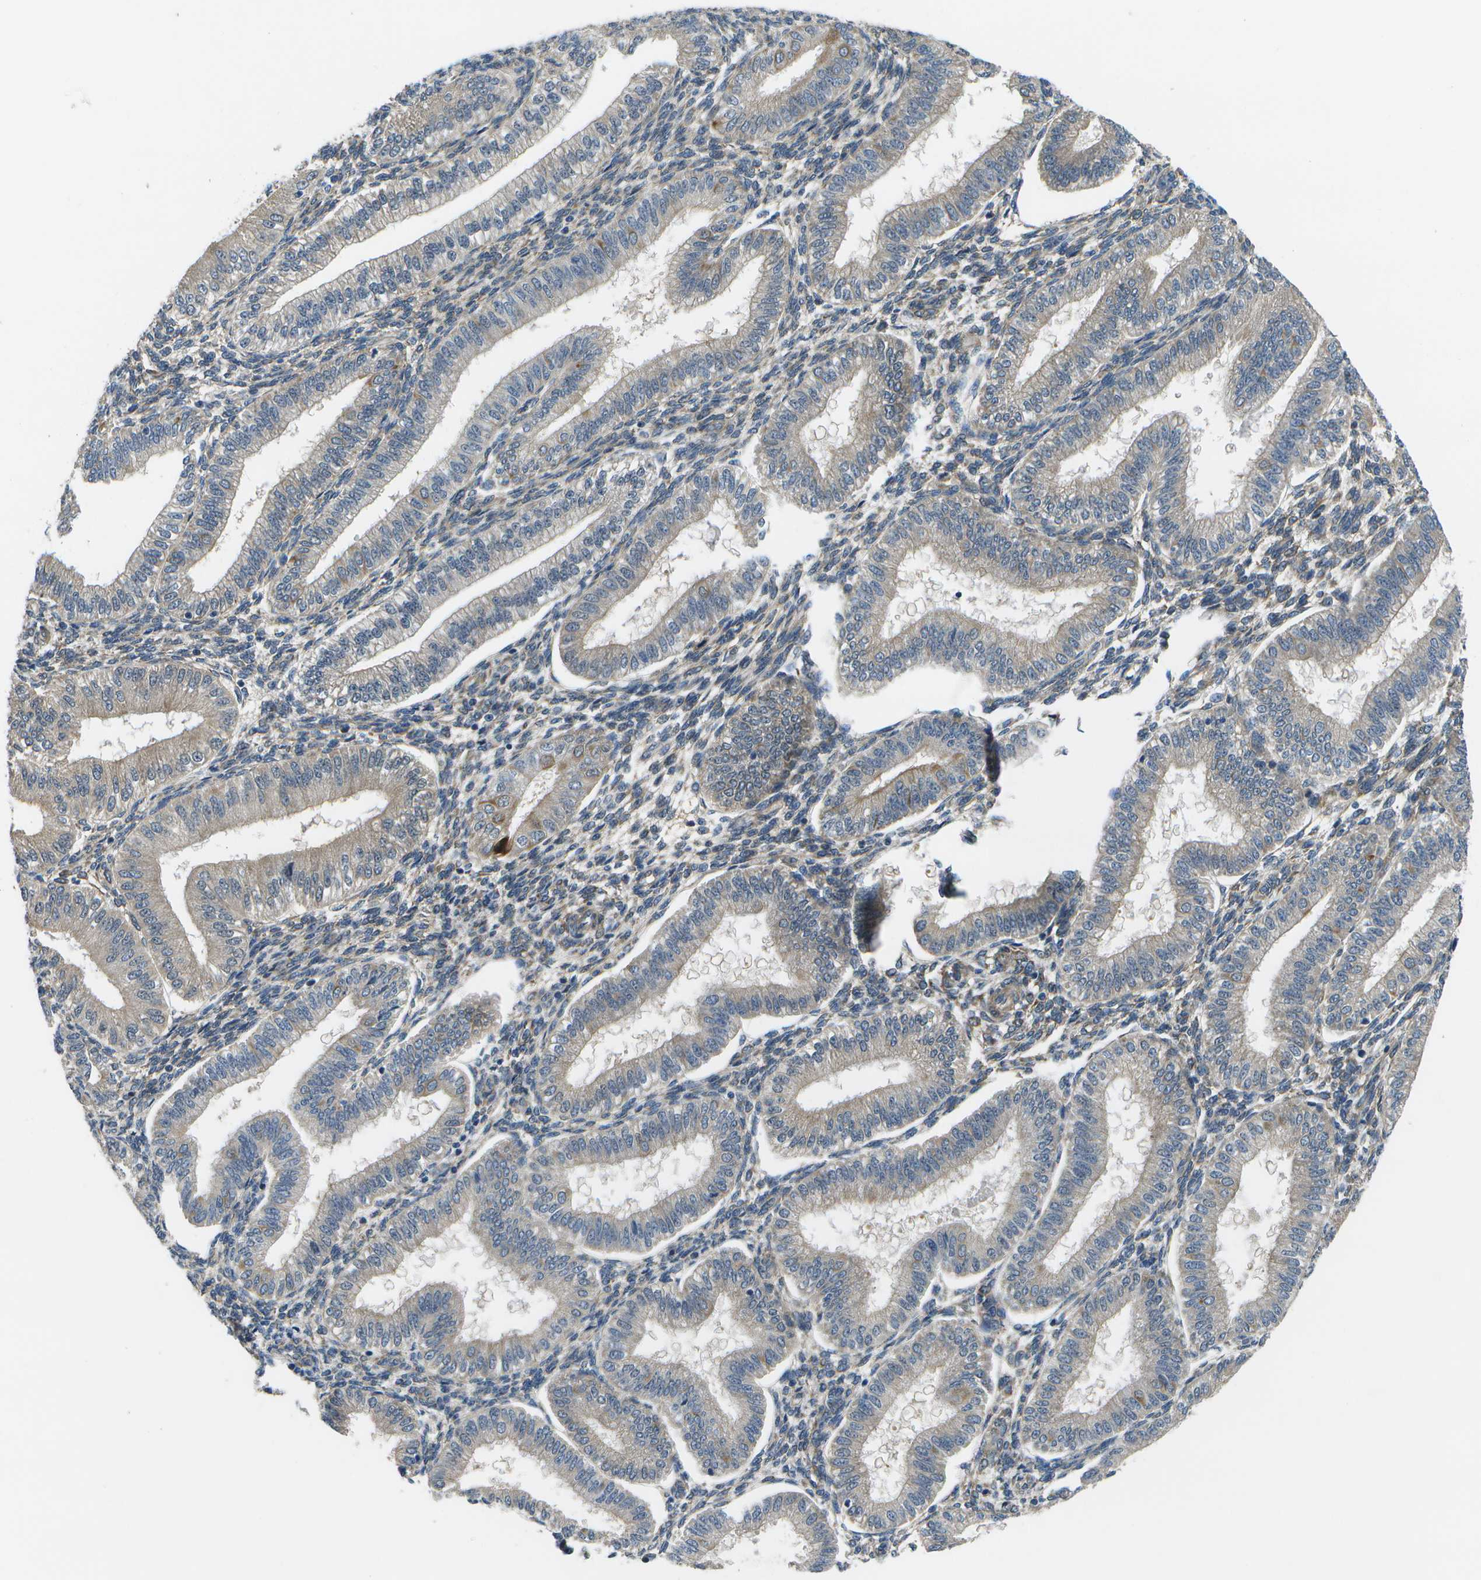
{"staining": {"intensity": "moderate", "quantity": "25%-75%", "location": "cytoplasmic/membranous"}, "tissue": "endometrium", "cell_type": "Cells in endometrial stroma", "image_type": "normal", "snomed": [{"axis": "morphology", "description": "Normal tissue, NOS"}, {"axis": "topography", "description": "Endometrium"}], "caption": "Immunohistochemical staining of normal endometrium displays moderate cytoplasmic/membranous protein positivity in approximately 25%-75% of cells in endometrial stroma.", "gene": "P3H1", "patient": {"sex": "female", "age": 39}}